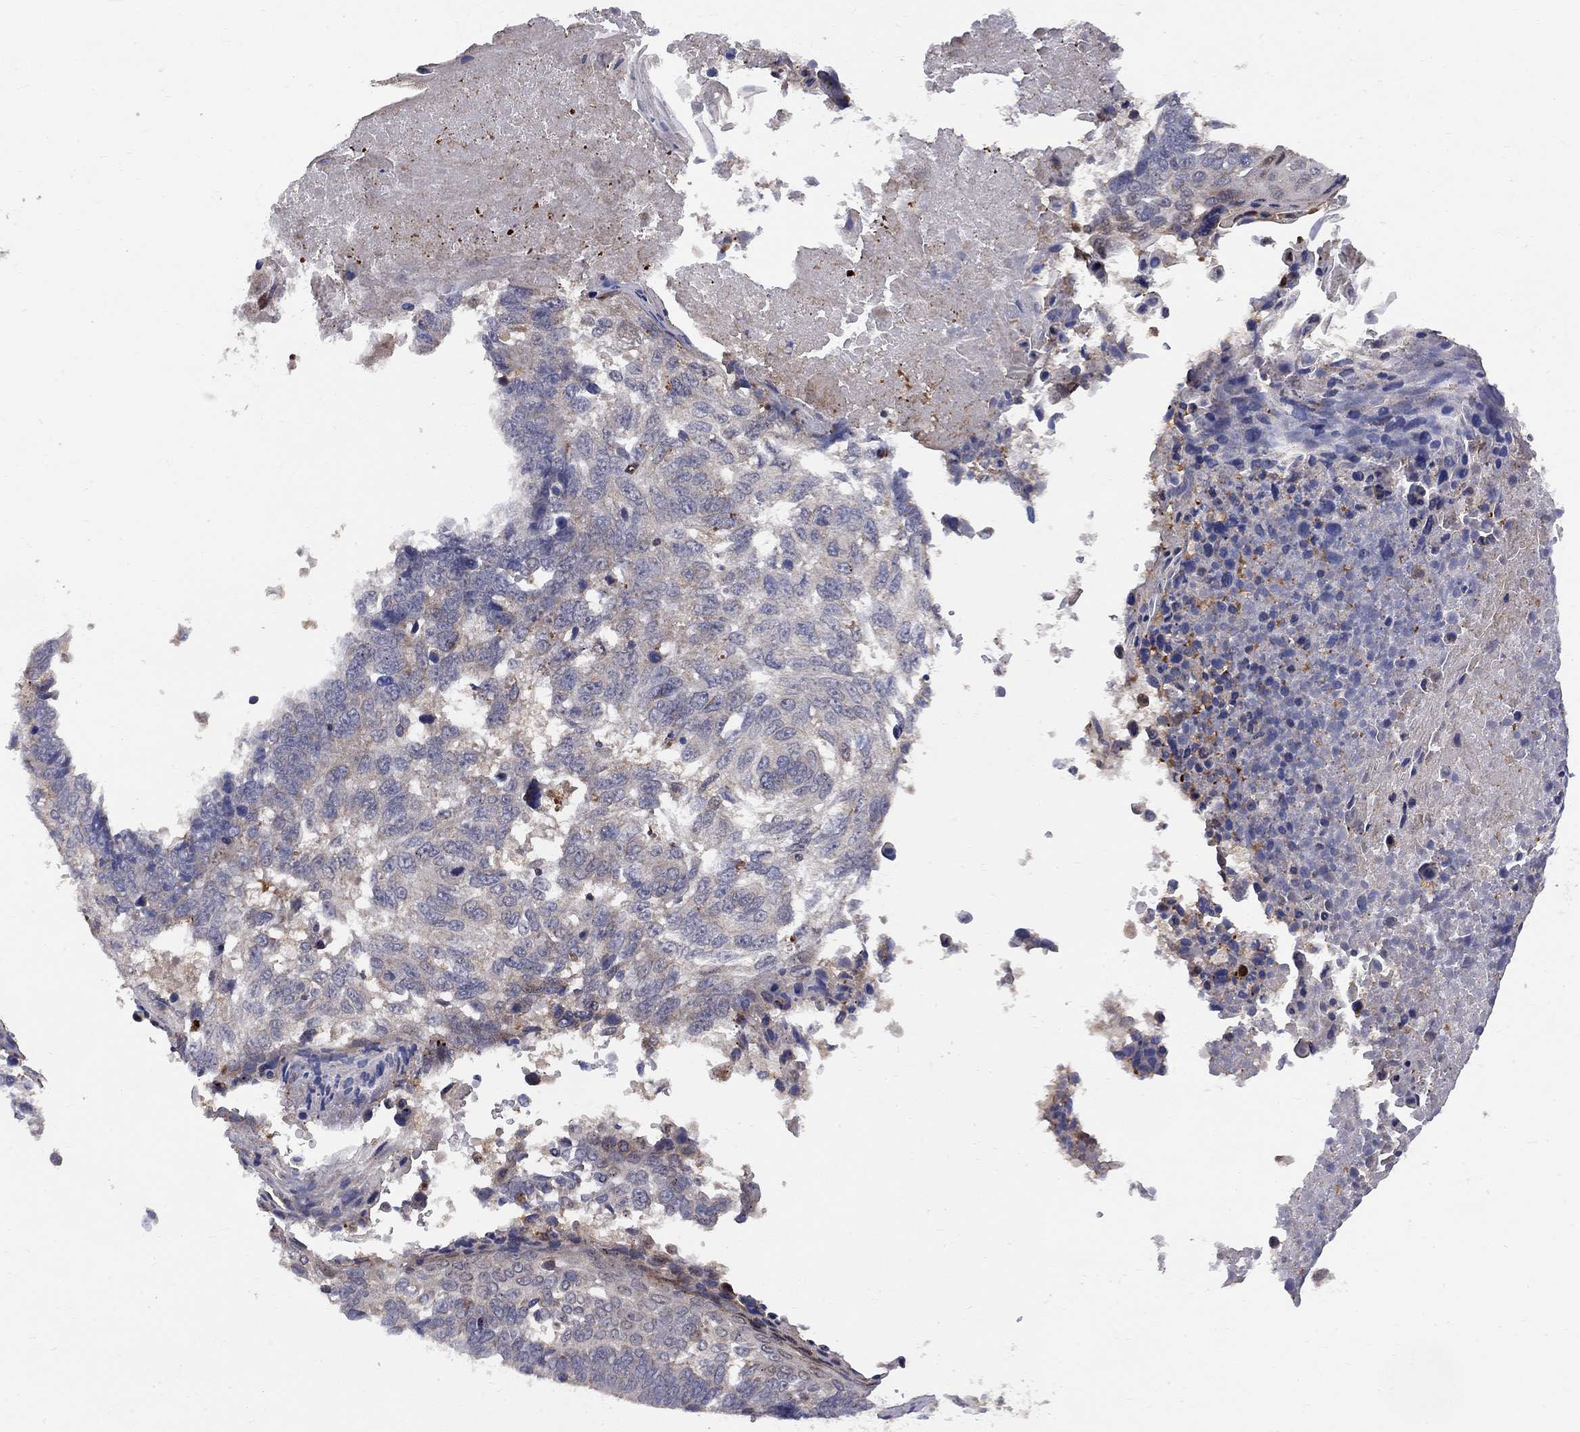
{"staining": {"intensity": "negative", "quantity": "none", "location": "none"}, "tissue": "lung cancer", "cell_type": "Tumor cells", "image_type": "cancer", "snomed": [{"axis": "morphology", "description": "Squamous cell carcinoma, NOS"}, {"axis": "topography", "description": "Lung"}], "caption": "Human lung cancer (squamous cell carcinoma) stained for a protein using immunohistochemistry displays no staining in tumor cells.", "gene": "ELOB", "patient": {"sex": "male", "age": 73}}